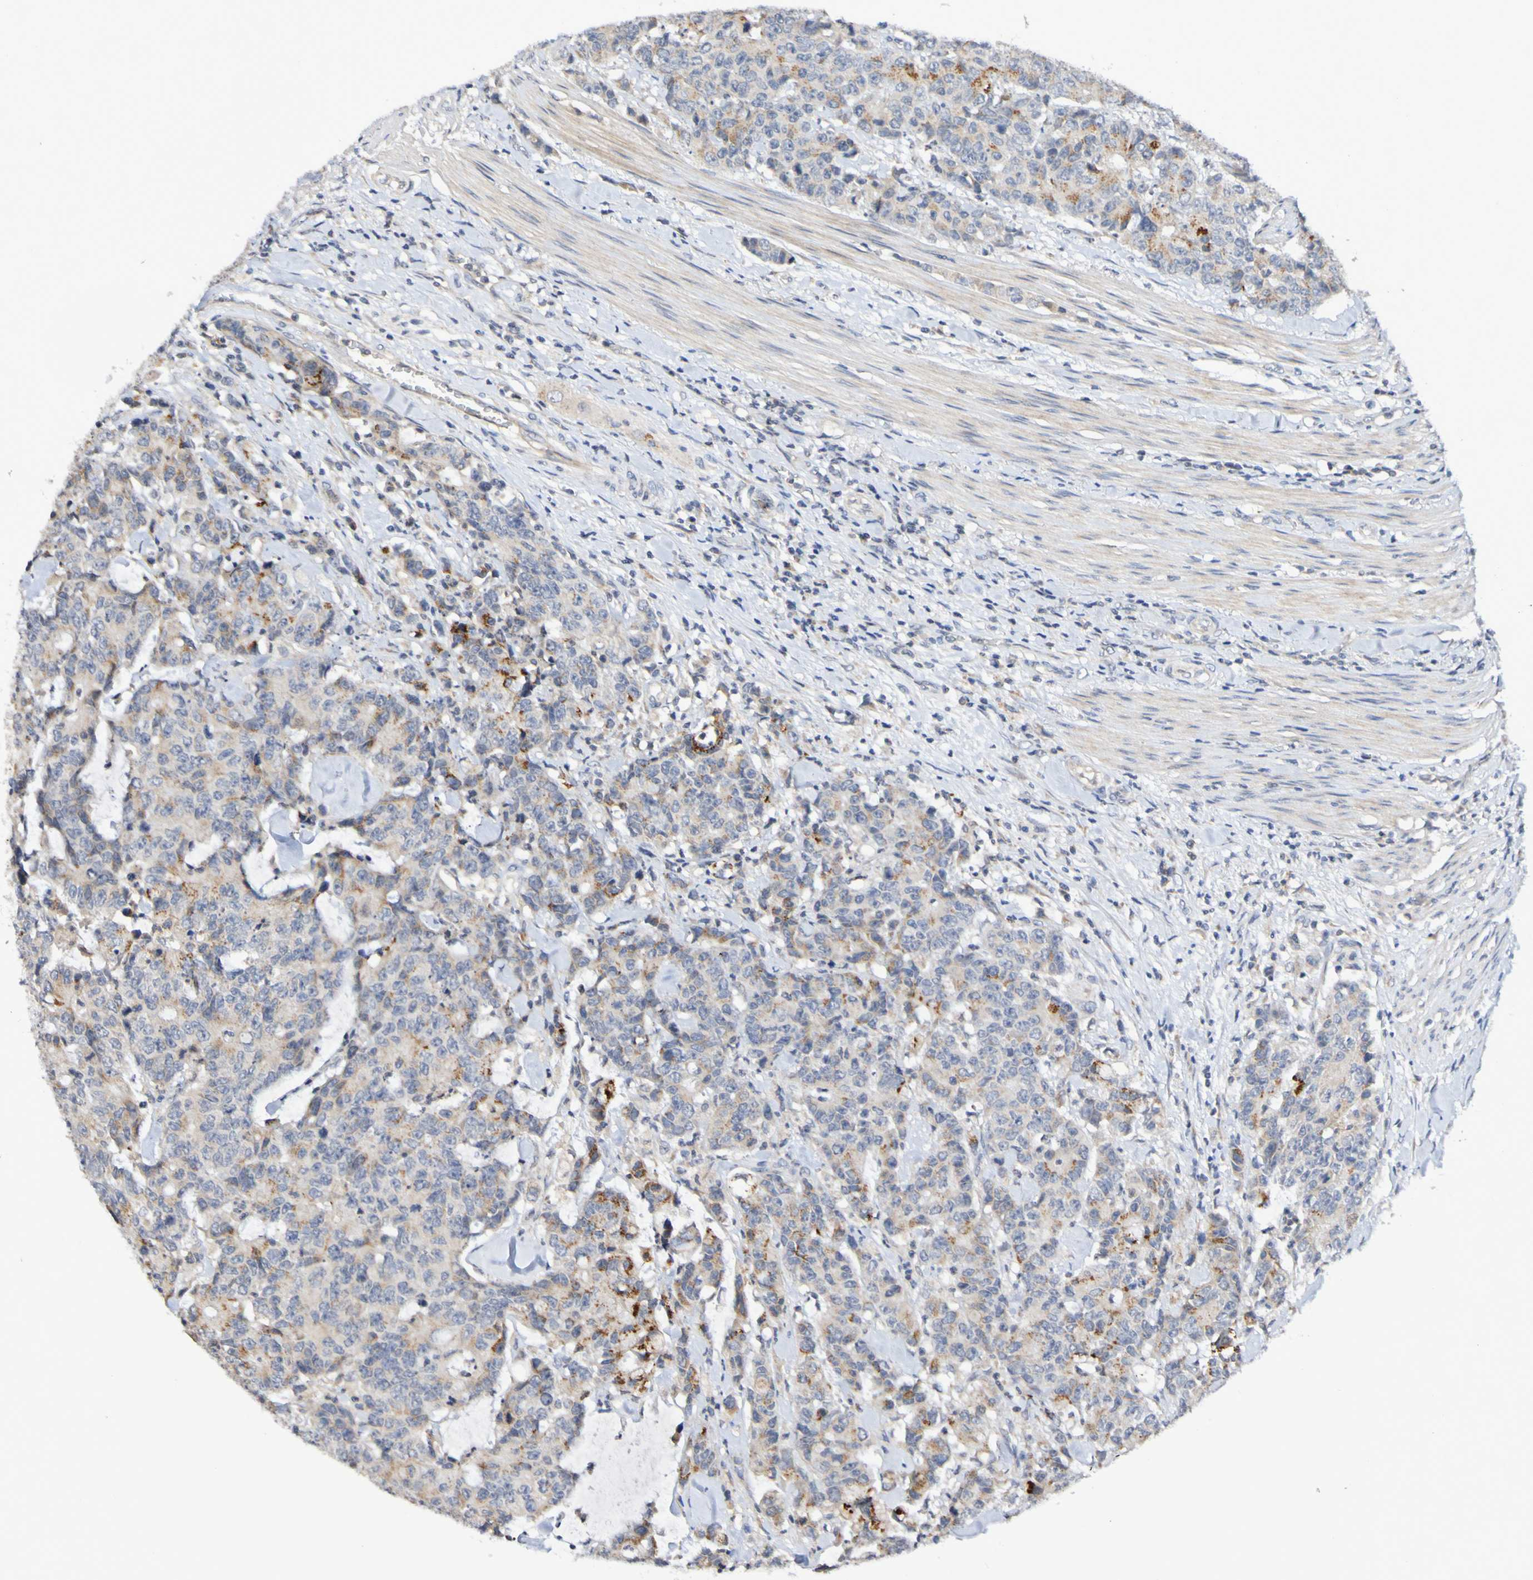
{"staining": {"intensity": "moderate", "quantity": "25%-75%", "location": "cytoplasmic/membranous"}, "tissue": "colorectal cancer", "cell_type": "Tumor cells", "image_type": "cancer", "snomed": [{"axis": "morphology", "description": "Adenocarcinoma, NOS"}, {"axis": "topography", "description": "Colon"}], "caption": "Protein staining of colorectal cancer tissue demonstrates moderate cytoplasmic/membranous expression in about 25%-75% of tumor cells. Nuclei are stained in blue.", "gene": "PTP4A2", "patient": {"sex": "female", "age": 86}}